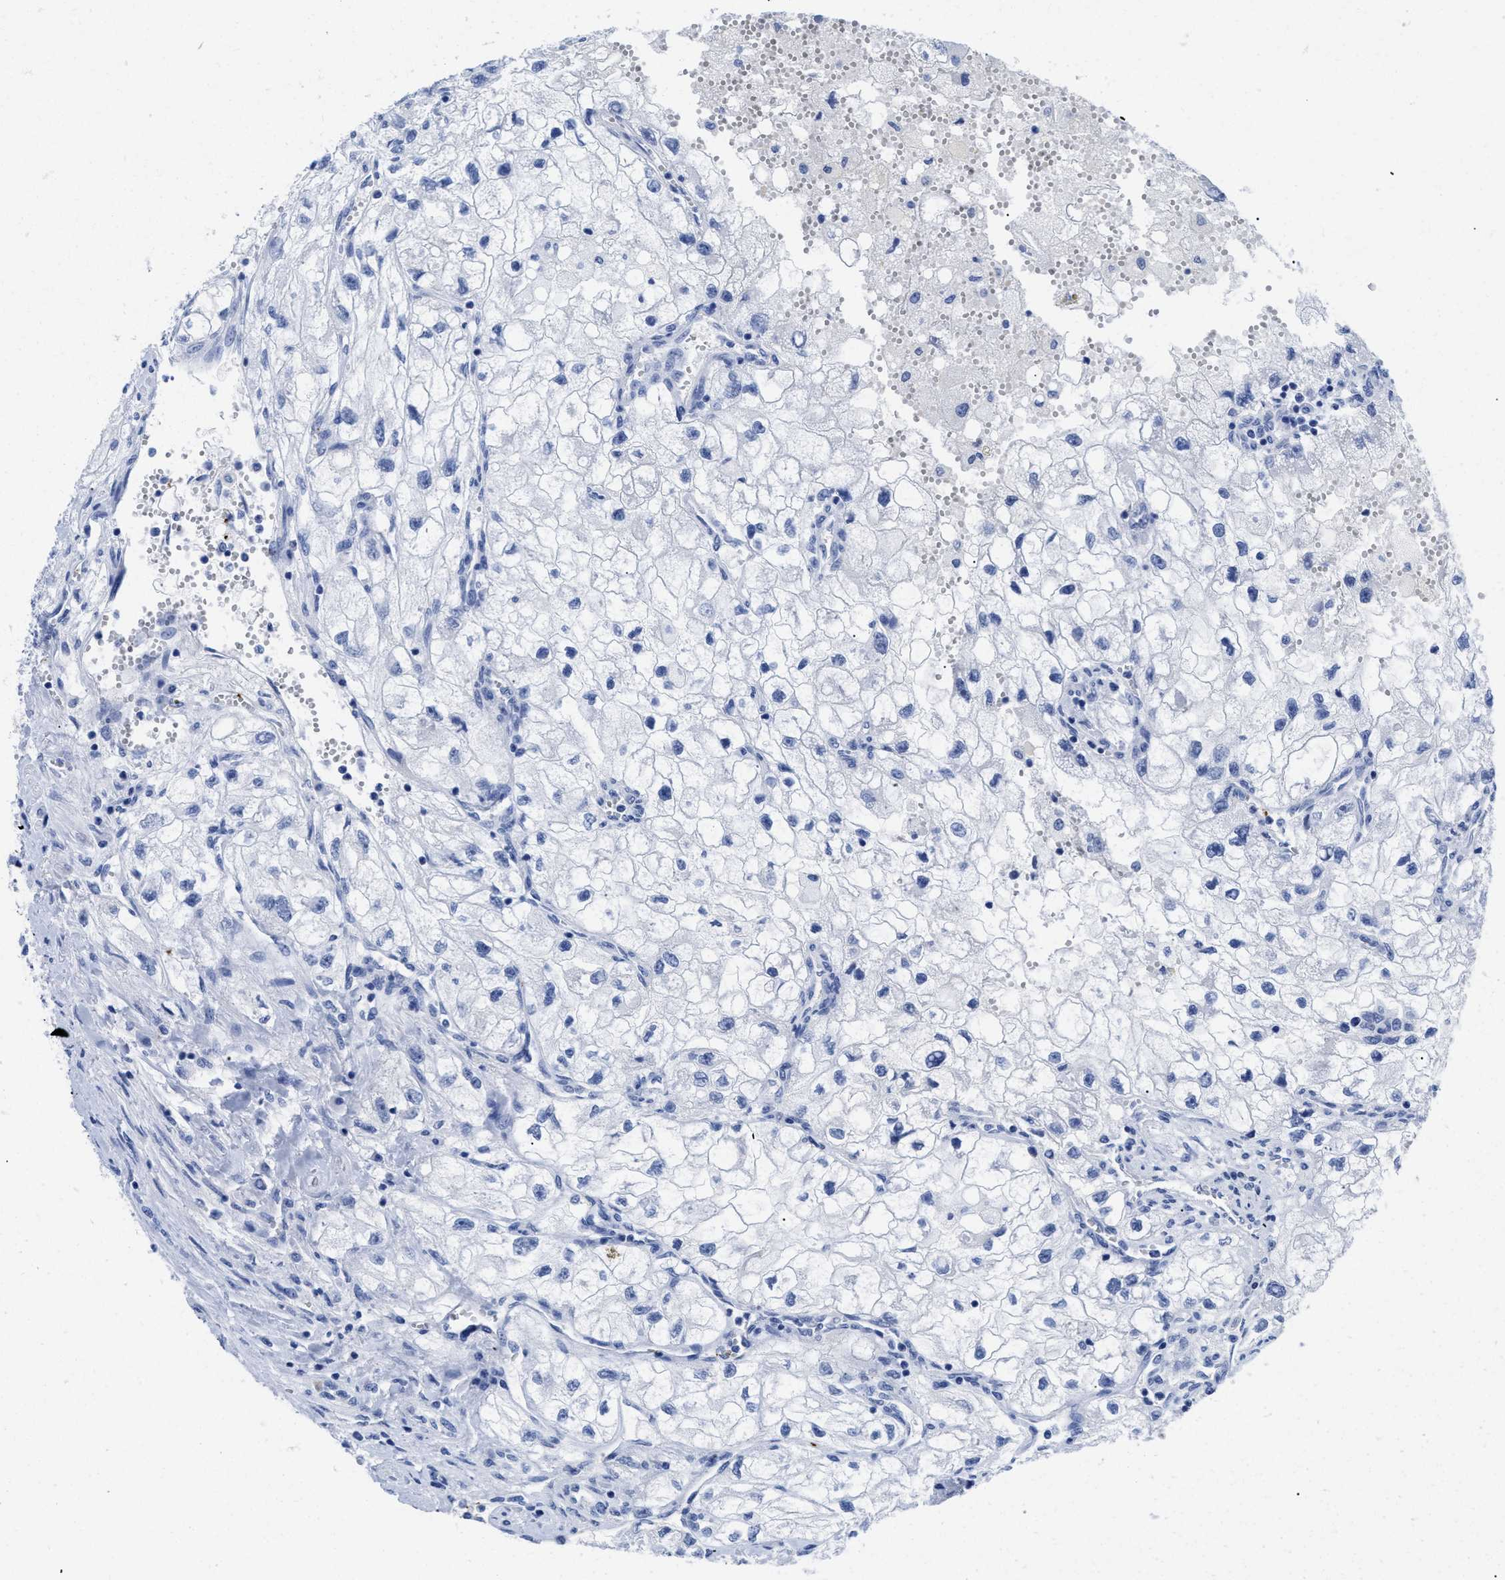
{"staining": {"intensity": "negative", "quantity": "none", "location": "none"}, "tissue": "renal cancer", "cell_type": "Tumor cells", "image_type": "cancer", "snomed": [{"axis": "morphology", "description": "Adenocarcinoma, NOS"}, {"axis": "topography", "description": "Kidney"}], "caption": "Immunohistochemical staining of adenocarcinoma (renal) shows no significant expression in tumor cells.", "gene": "TREML1", "patient": {"sex": "female", "age": 70}}